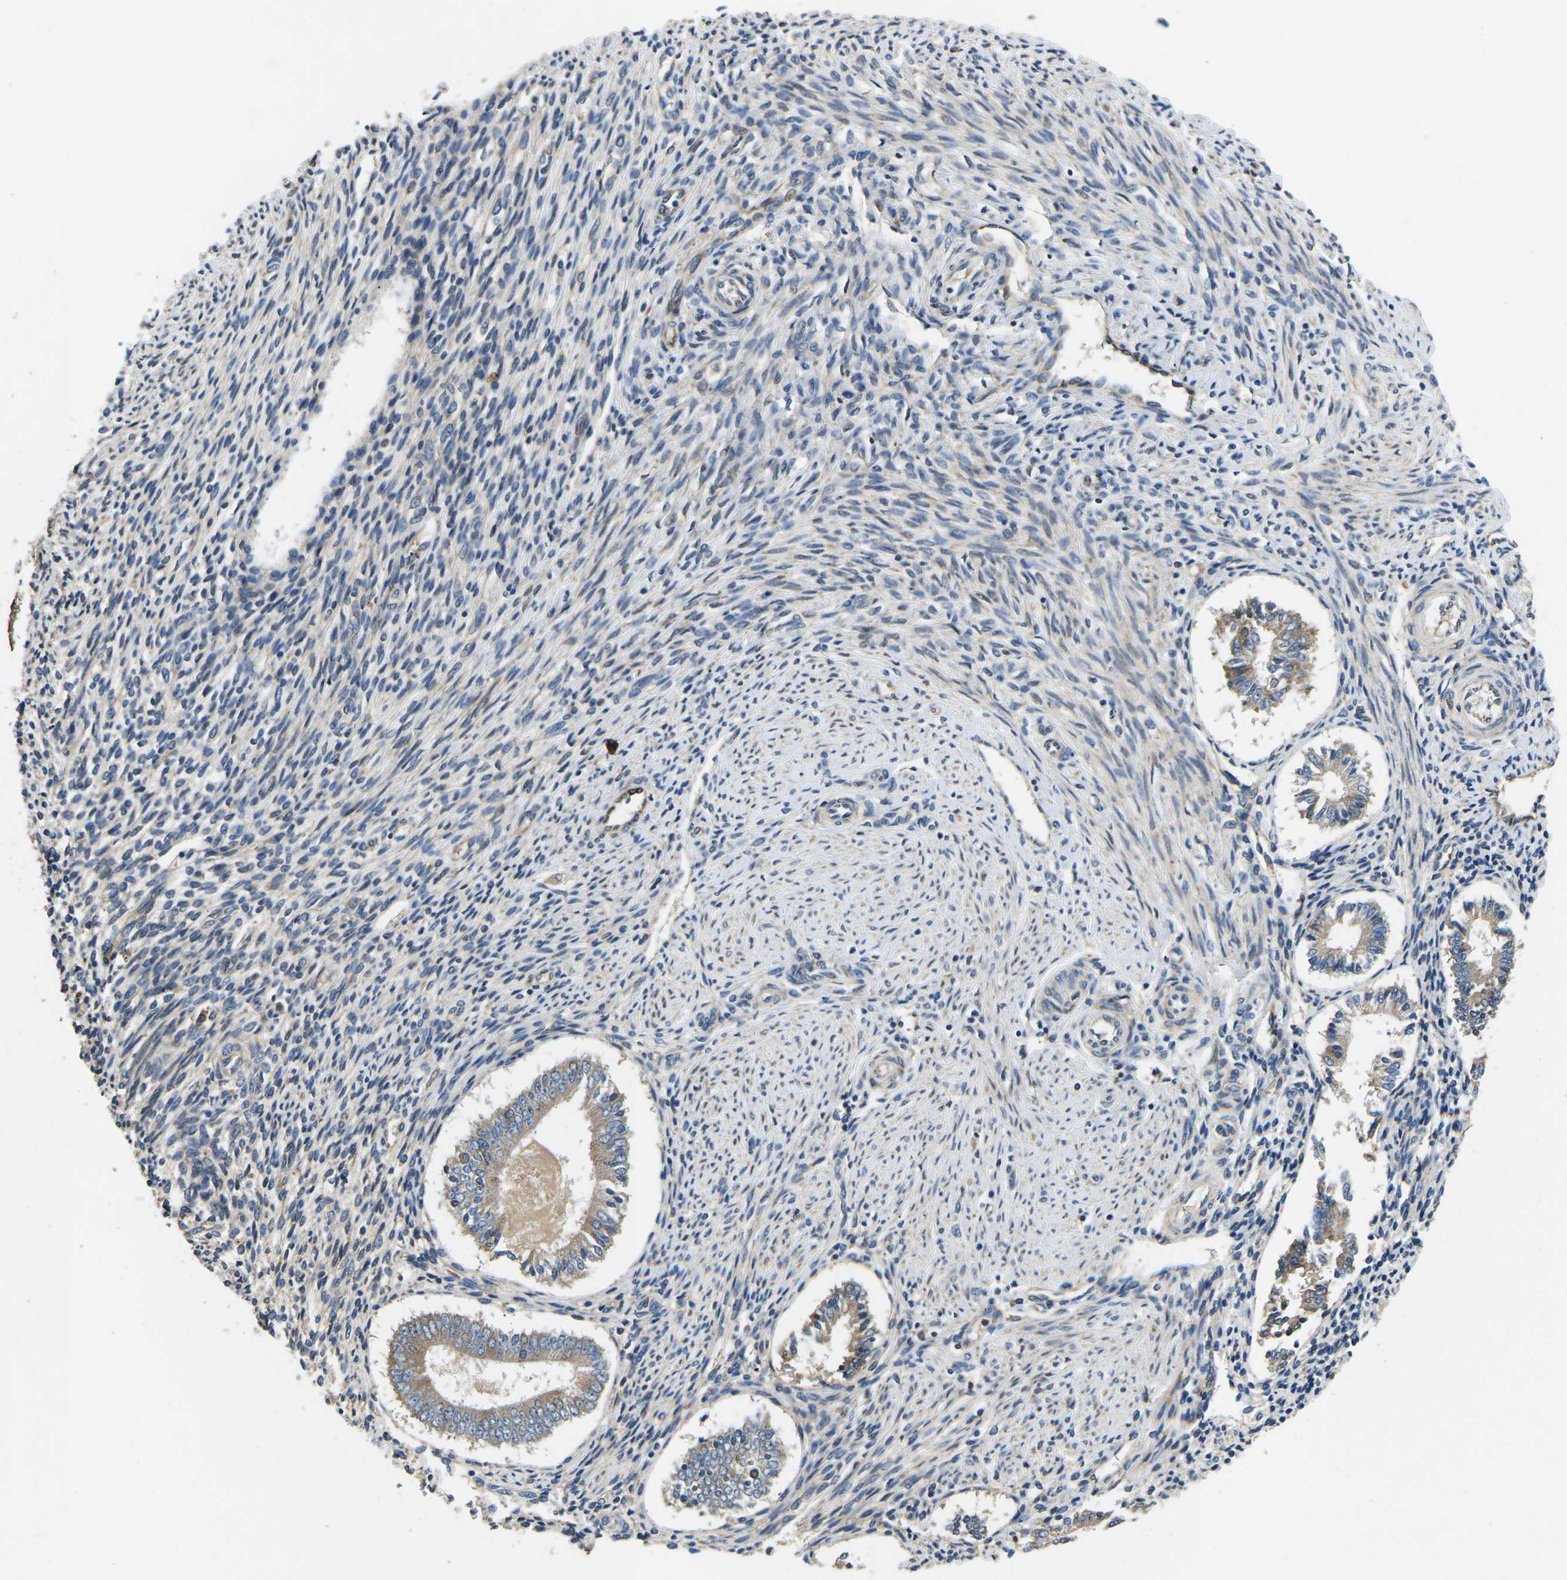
{"staining": {"intensity": "weak", "quantity": "25%-75%", "location": "cytoplasmic/membranous"}, "tissue": "endometrium", "cell_type": "Cells in endometrial stroma", "image_type": "normal", "snomed": [{"axis": "morphology", "description": "Normal tissue, NOS"}, {"axis": "topography", "description": "Endometrium"}], "caption": "Immunohistochemical staining of unremarkable human endometrium exhibits low levels of weak cytoplasmic/membranous staining in about 25%-75% of cells in endometrial stroma. The protein is shown in brown color, while the nuclei are stained blue.", "gene": "PDZD8", "patient": {"sex": "female", "age": 42}}